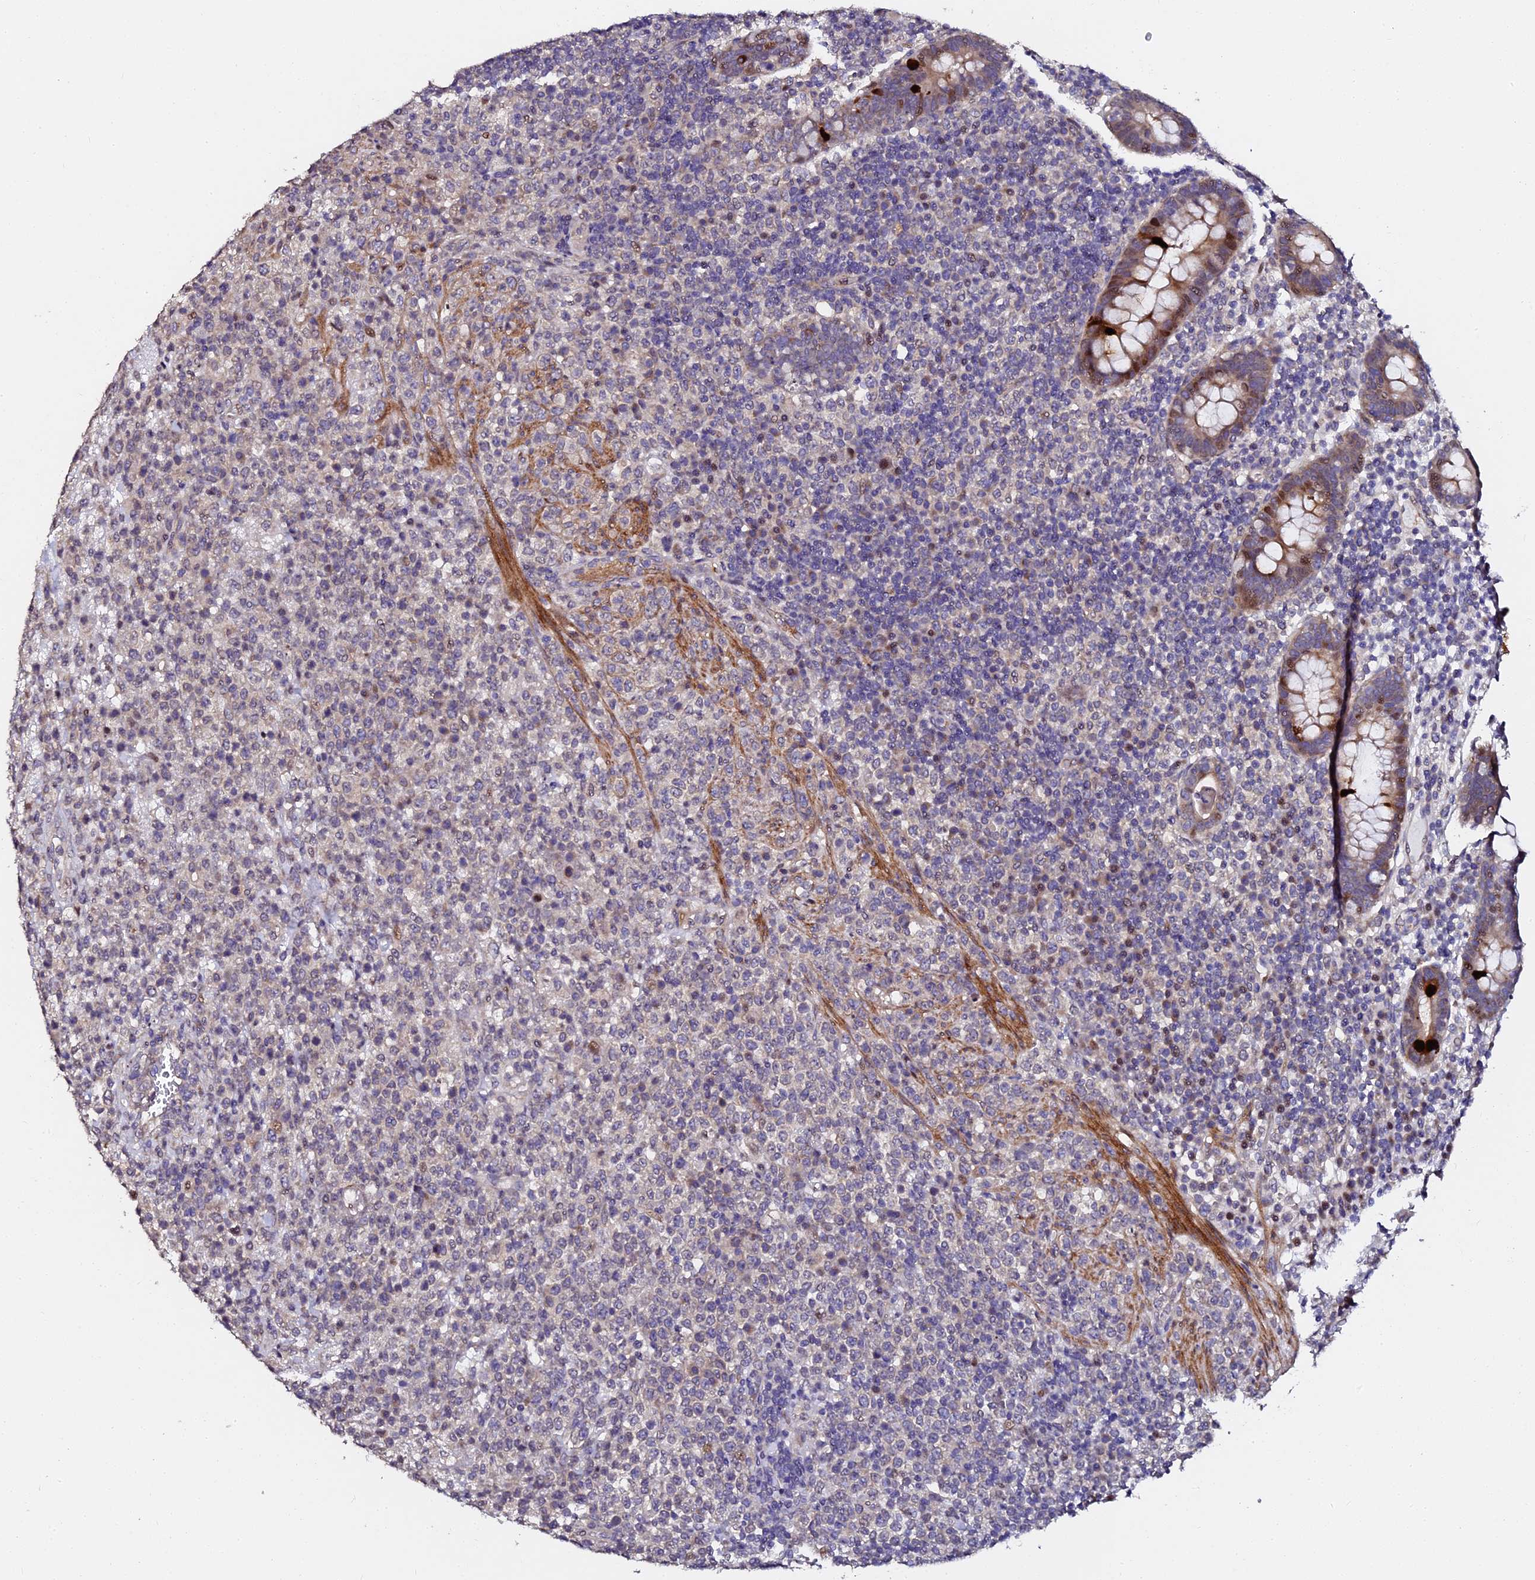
{"staining": {"intensity": "negative", "quantity": "none", "location": "none"}, "tissue": "lymphoma", "cell_type": "Tumor cells", "image_type": "cancer", "snomed": [{"axis": "morphology", "description": "Malignant lymphoma, non-Hodgkin's type, High grade"}, {"axis": "topography", "description": "Colon"}], "caption": "An immunohistochemistry photomicrograph of malignant lymphoma, non-Hodgkin's type (high-grade) is shown. There is no staining in tumor cells of malignant lymphoma, non-Hodgkin's type (high-grade). The staining is performed using DAB brown chromogen with nuclei counter-stained in using hematoxylin.", "gene": "GPN3", "patient": {"sex": "female", "age": 53}}